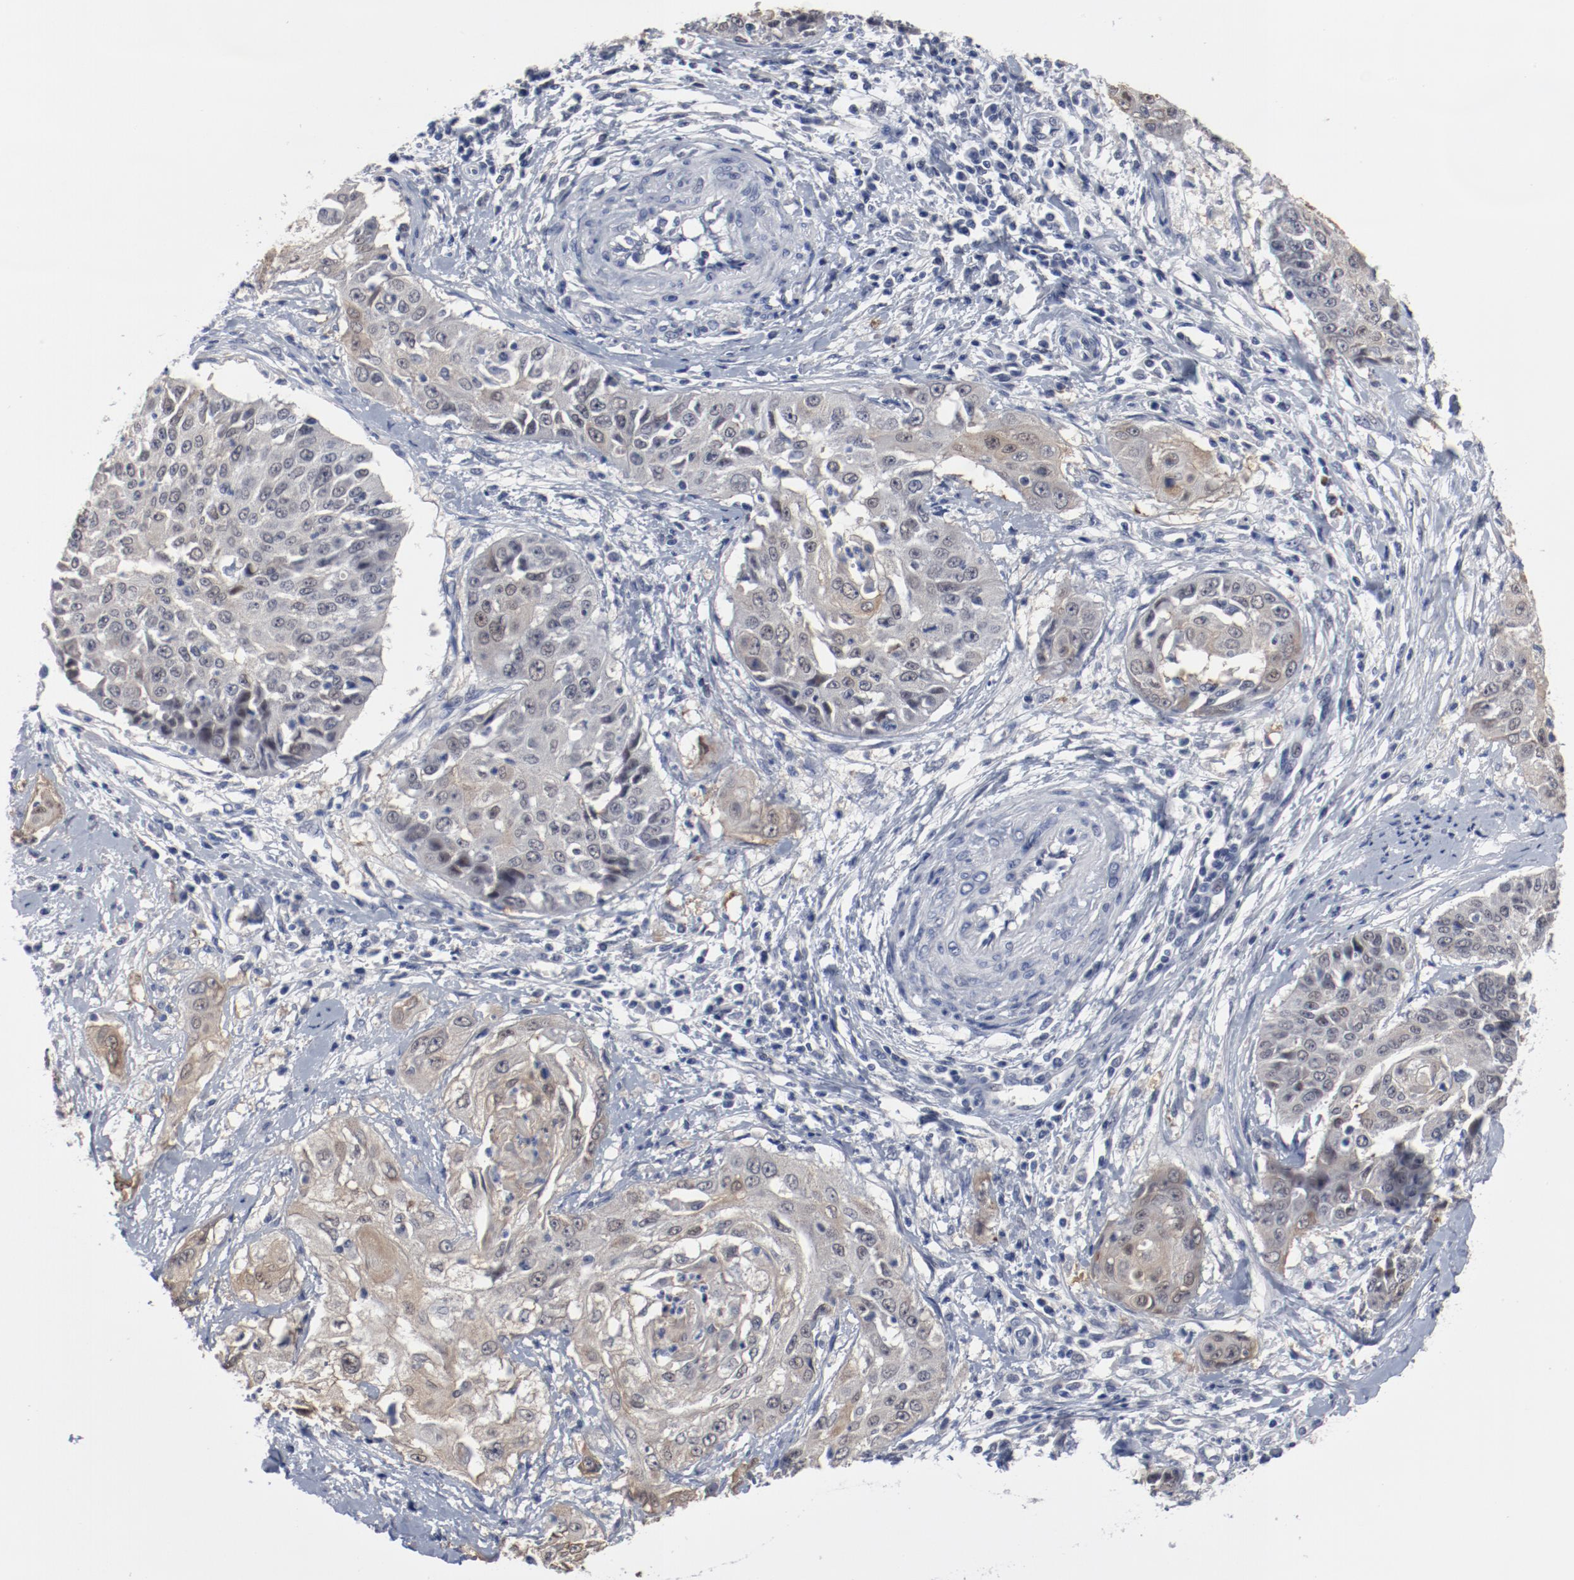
{"staining": {"intensity": "weak", "quantity": "<25%", "location": "nuclear"}, "tissue": "cervical cancer", "cell_type": "Tumor cells", "image_type": "cancer", "snomed": [{"axis": "morphology", "description": "Squamous cell carcinoma, NOS"}, {"axis": "topography", "description": "Cervix"}], "caption": "Immunohistochemical staining of human cervical cancer (squamous cell carcinoma) demonstrates no significant staining in tumor cells. (IHC, brightfield microscopy, high magnification).", "gene": "ANKLE2", "patient": {"sex": "female", "age": 64}}